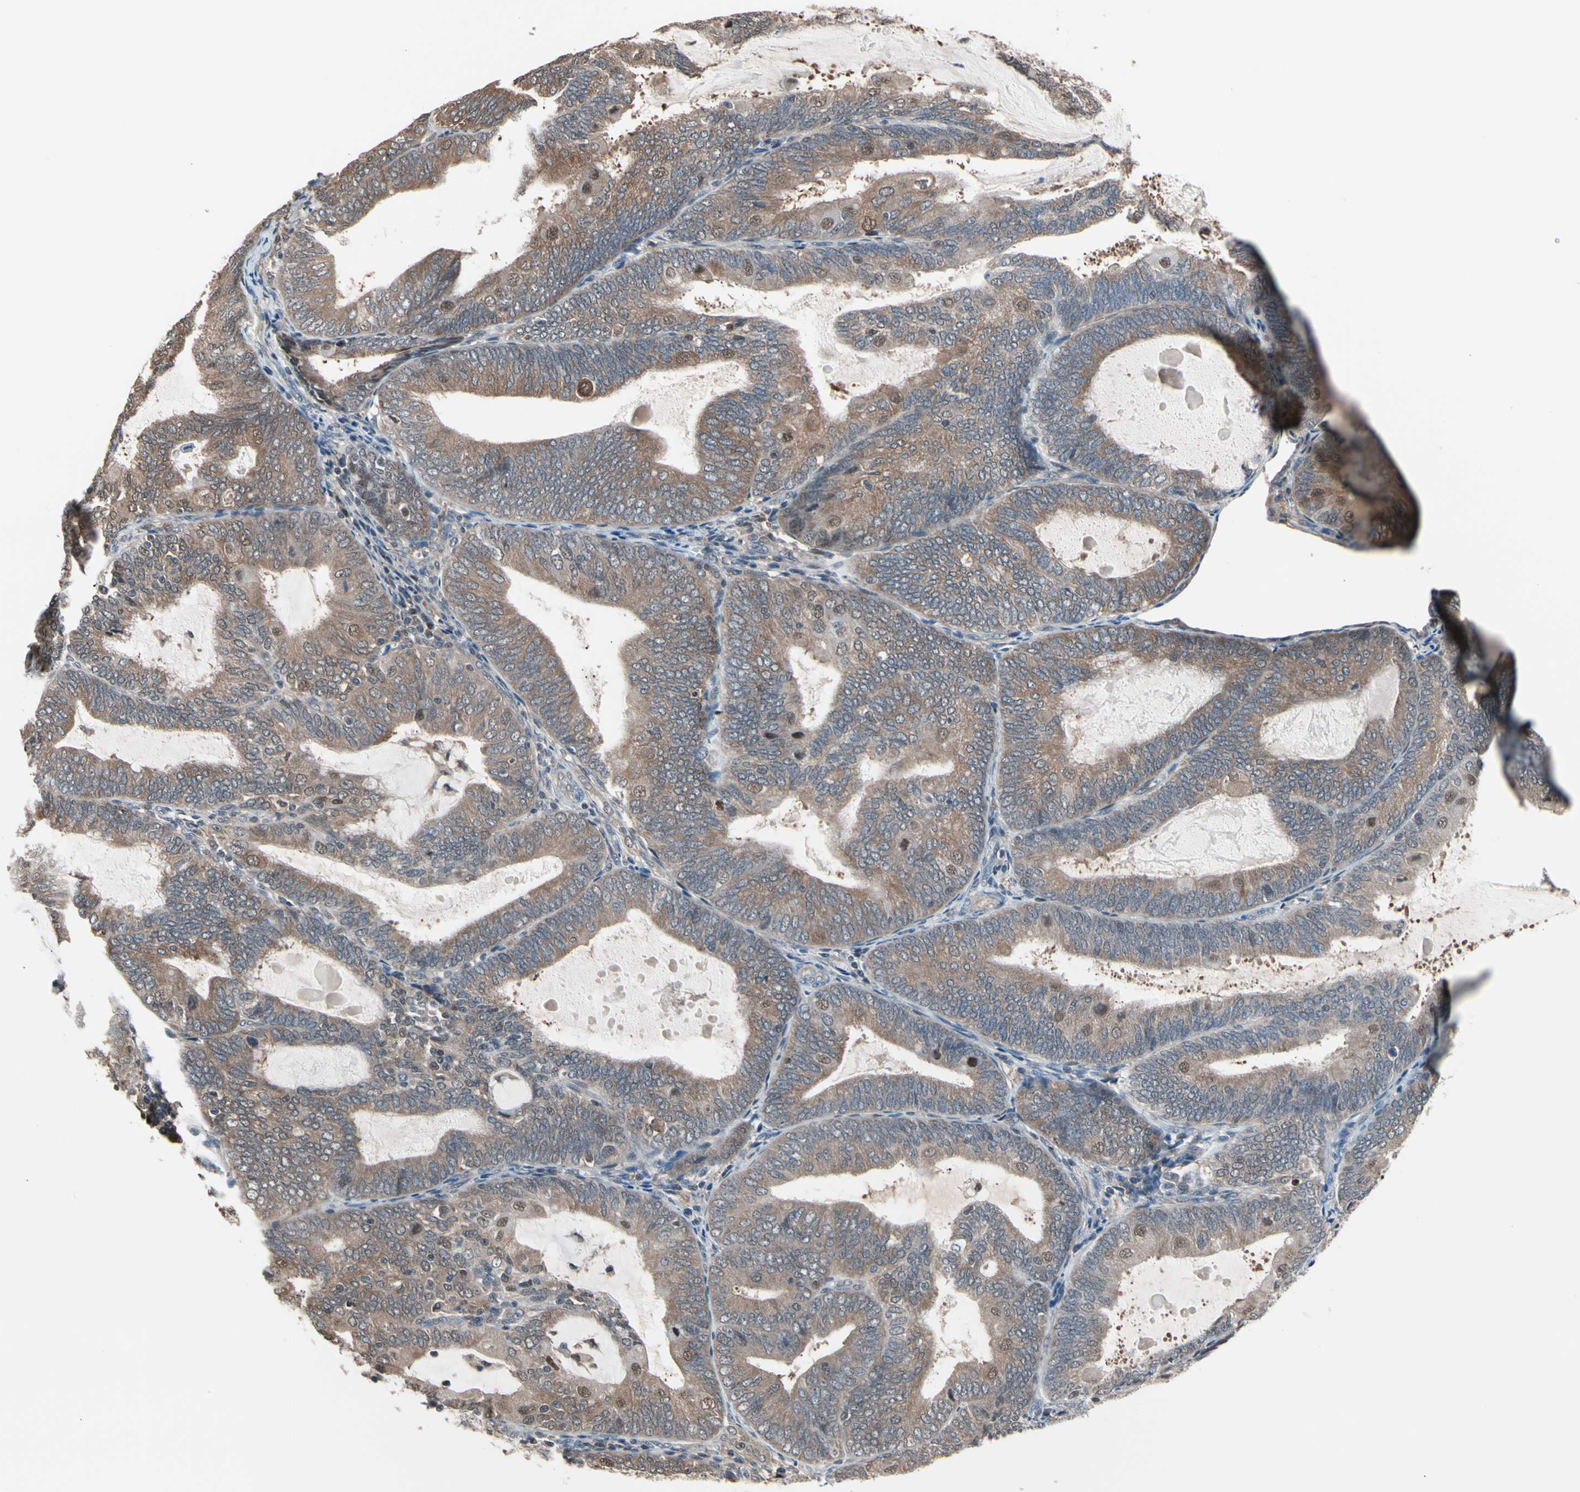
{"staining": {"intensity": "moderate", "quantity": ">75%", "location": "cytoplasmic/membranous,nuclear"}, "tissue": "endometrial cancer", "cell_type": "Tumor cells", "image_type": "cancer", "snomed": [{"axis": "morphology", "description": "Adenocarcinoma, NOS"}, {"axis": "topography", "description": "Endometrium"}], "caption": "A medium amount of moderate cytoplasmic/membranous and nuclear staining is present in approximately >75% of tumor cells in endometrial cancer tissue.", "gene": "PSMA2", "patient": {"sex": "female", "age": 81}}